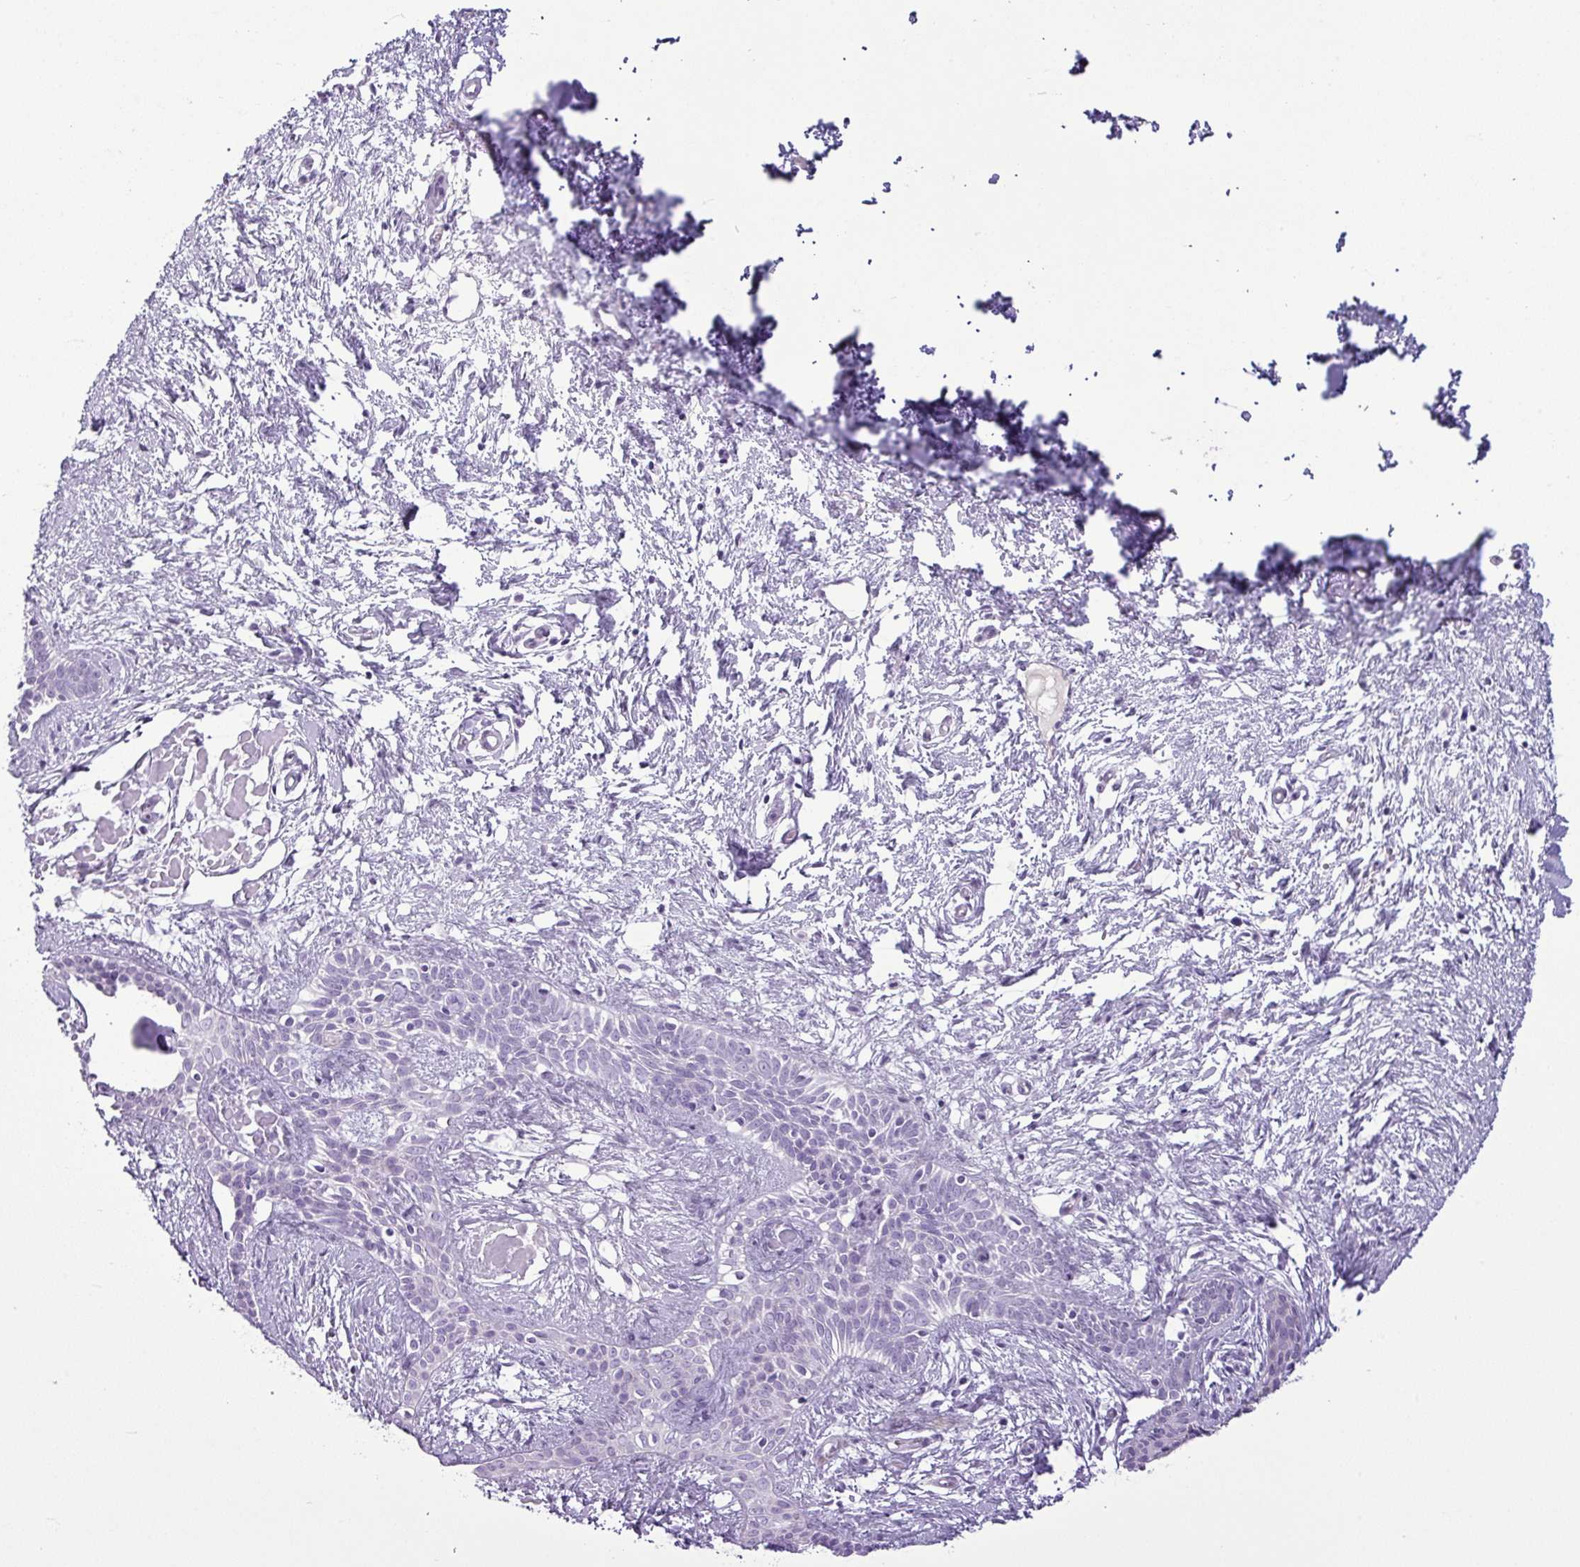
{"staining": {"intensity": "negative", "quantity": "none", "location": "none"}, "tissue": "skin cancer", "cell_type": "Tumor cells", "image_type": "cancer", "snomed": [{"axis": "morphology", "description": "Basal cell carcinoma"}, {"axis": "topography", "description": "Skin"}], "caption": "Tumor cells are negative for brown protein staining in skin basal cell carcinoma.", "gene": "CDH16", "patient": {"sex": "male", "age": 78}}